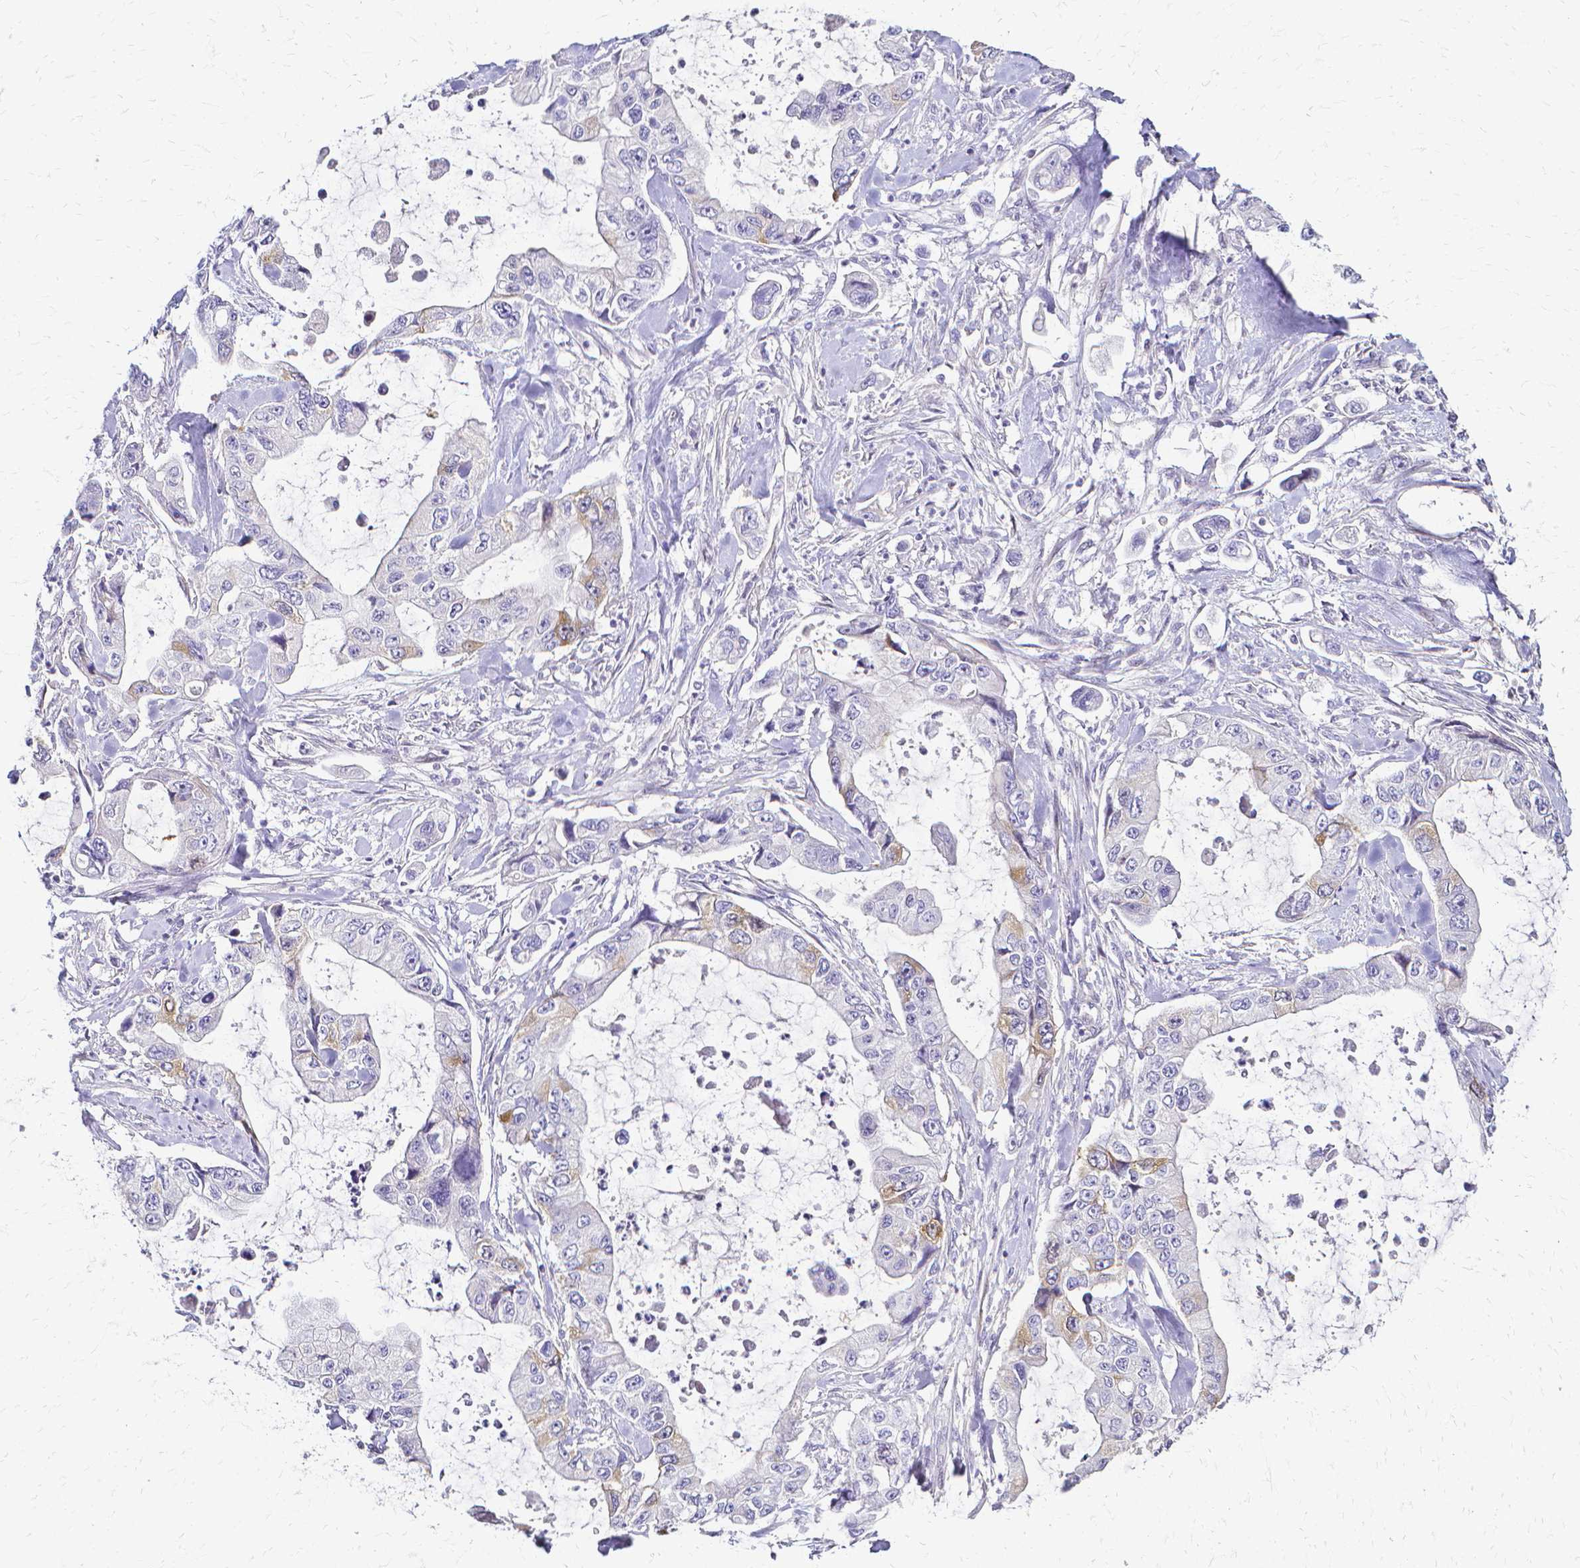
{"staining": {"intensity": "moderate", "quantity": "<25%", "location": "cytoplasmic/membranous"}, "tissue": "stomach cancer", "cell_type": "Tumor cells", "image_type": "cancer", "snomed": [{"axis": "morphology", "description": "Adenocarcinoma, NOS"}, {"axis": "topography", "description": "Pancreas"}, {"axis": "topography", "description": "Stomach, upper"}, {"axis": "topography", "description": "Stomach"}], "caption": "An immunohistochemistry (IHC) histopathology image of neoplastic tissue is shown. Protein staining in brown highlights moderate cytoplasmic/membranous positivity in adenocarcinoma (stomach) within tumor cells.", "gene": "CCNB1", "patient": {"sex": "male", "age": 77}}